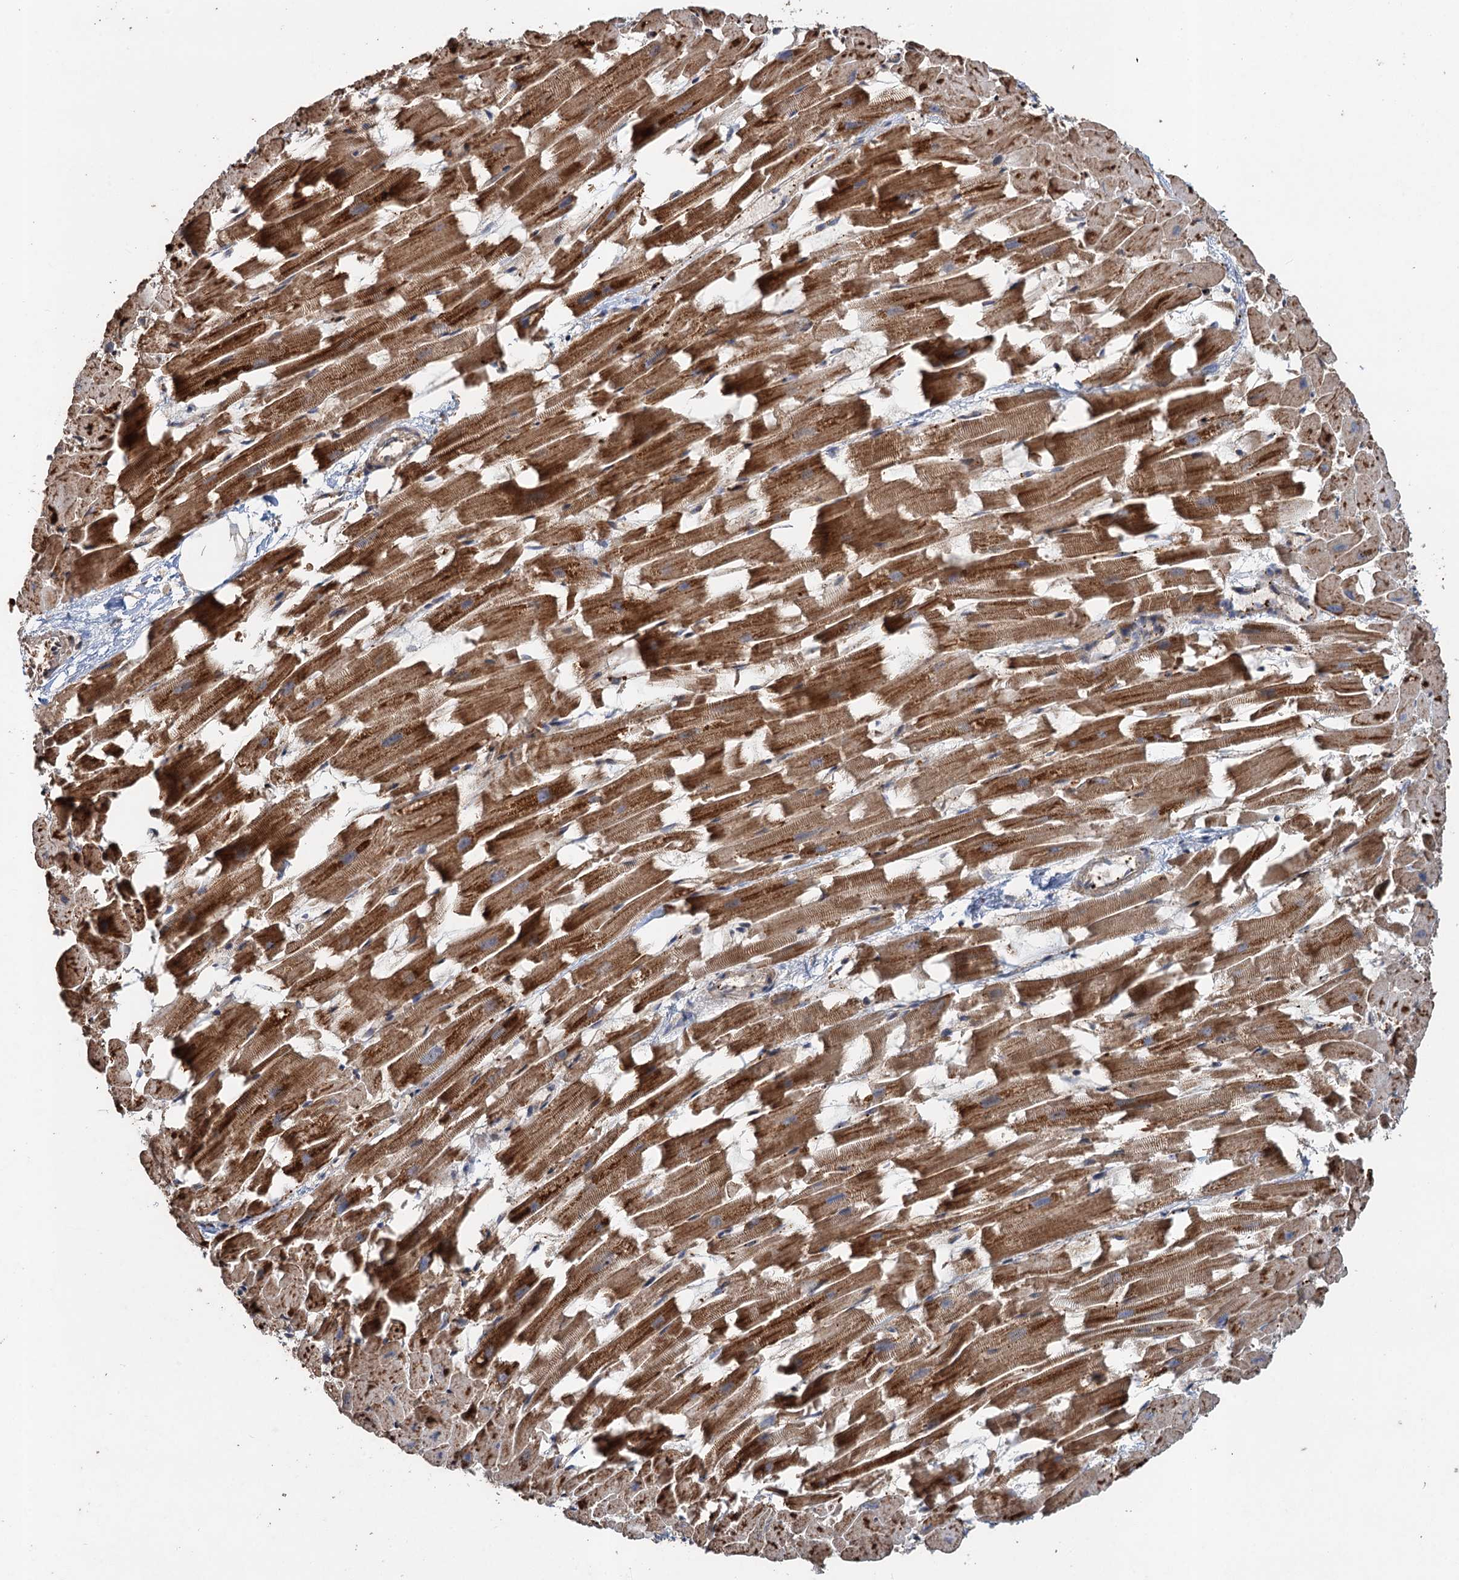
{"staining": {"intensity": "strong", "quantity": ">75%", "location": "cytoplasmic/membranous"}, "tissue": "heart muscle", "cell_type": "Cardiomyocytes", "image_type": "normal", "snomed": [{"axis": "morphology", "description": "Normal tissue, NOS"}, {"axis": "topography", "description": "Heart"}], "caption": "IHC (DAB (3,3'-diaminobenzidine)) staining of benign human heart muscle exhibits strong cytoplasmic/membranous protein expression in about >75% of cardiomyocytes.", "gene": "DEXI", "patient": {"sex": "female", "age": 64}}